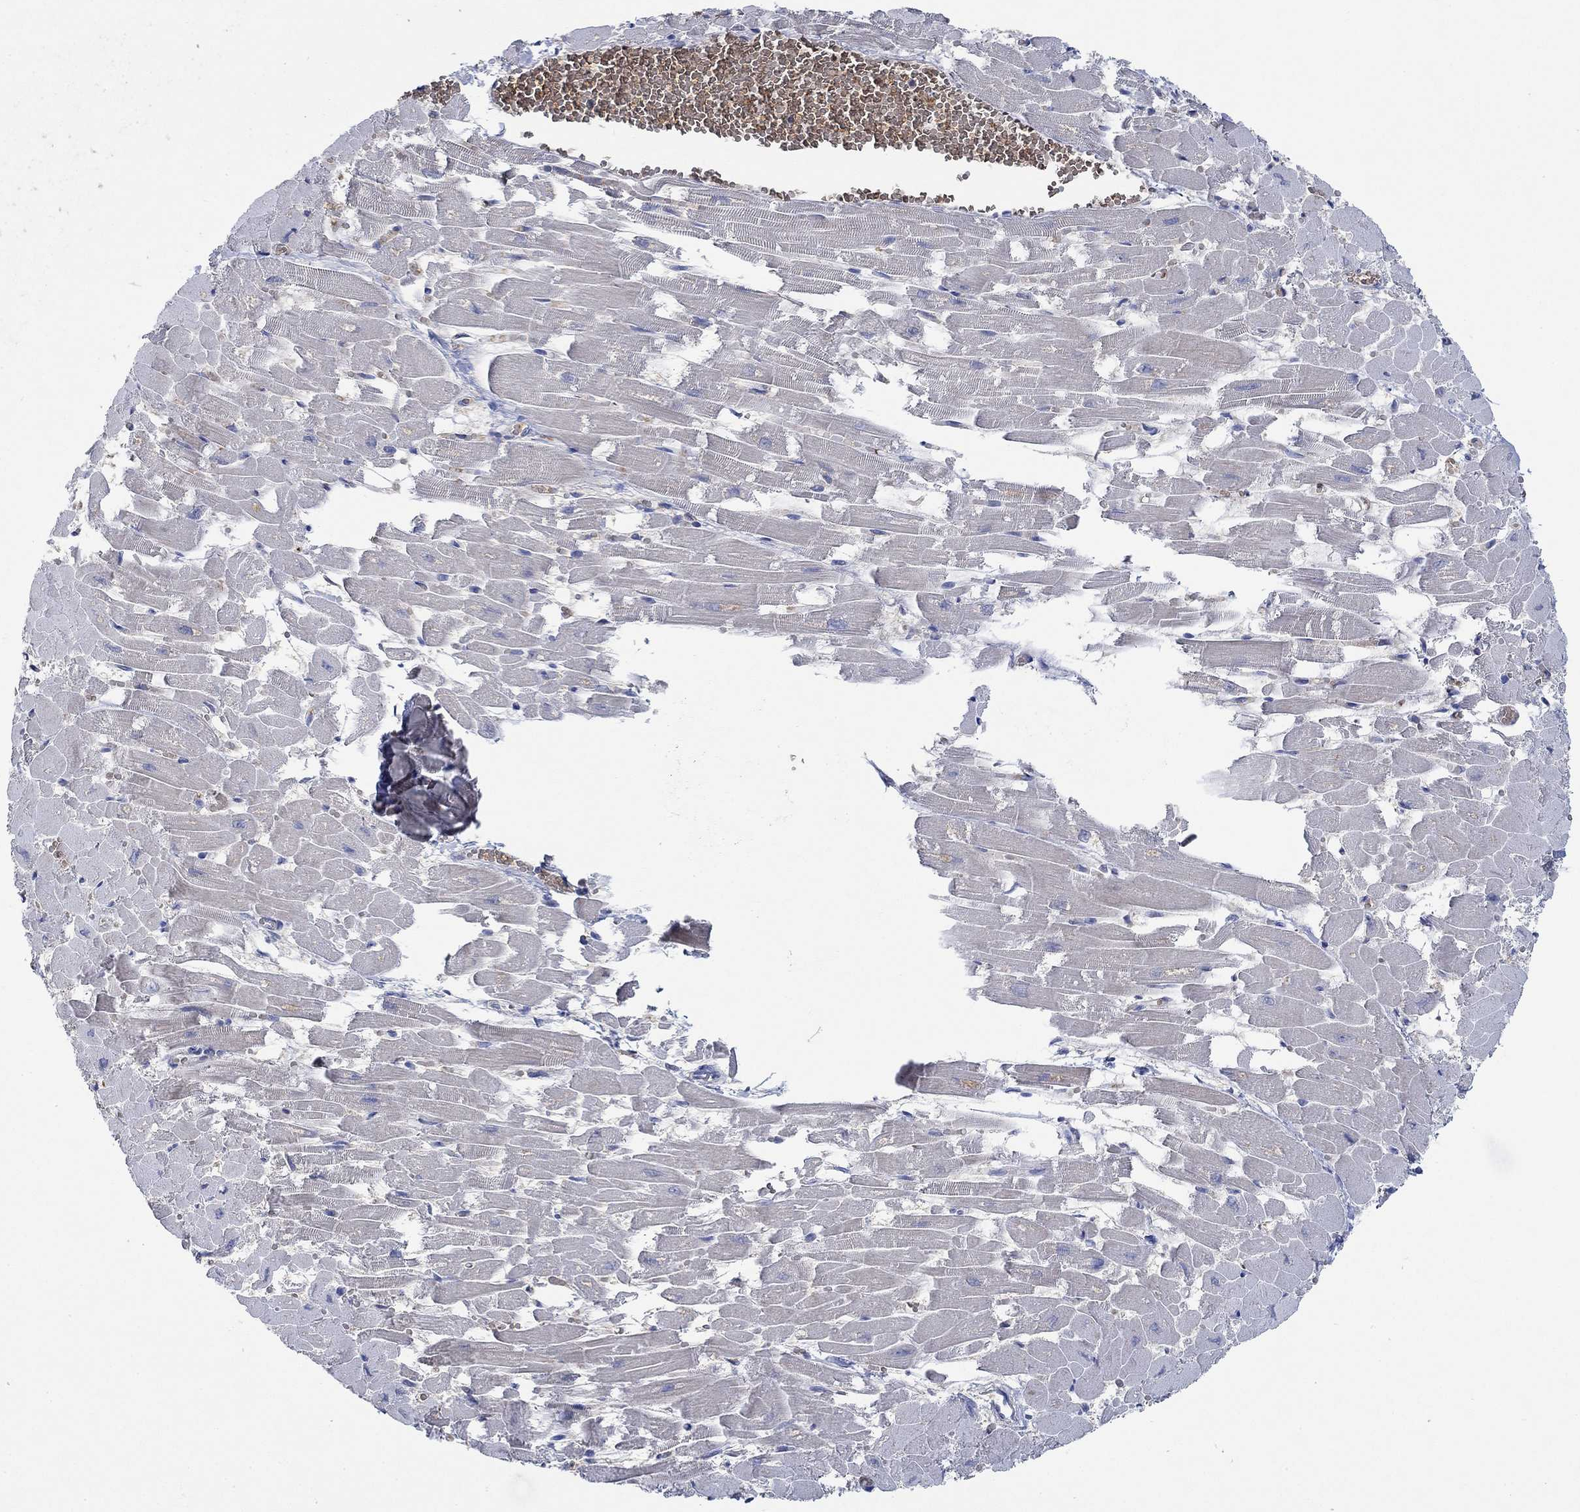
{"staining": {"intensity": "negative", "quantity": "none", "location": "none"}, "tissue": "heart muscle", "cell_type": "Cardiomyocytes", "image_type": "normal", "snomed": [{"axis": "morphology", "description": "Normal tissue, NOS"}, {"axis": "topography", "description": "Heart"}], "caption": "IHC photomicrograph of normal heart muscle stained for a protein (brown), which shows no positivity in cardiomyocytes.", "gene": "MPP1", "patient": {"sex": "female", "age": 52}}